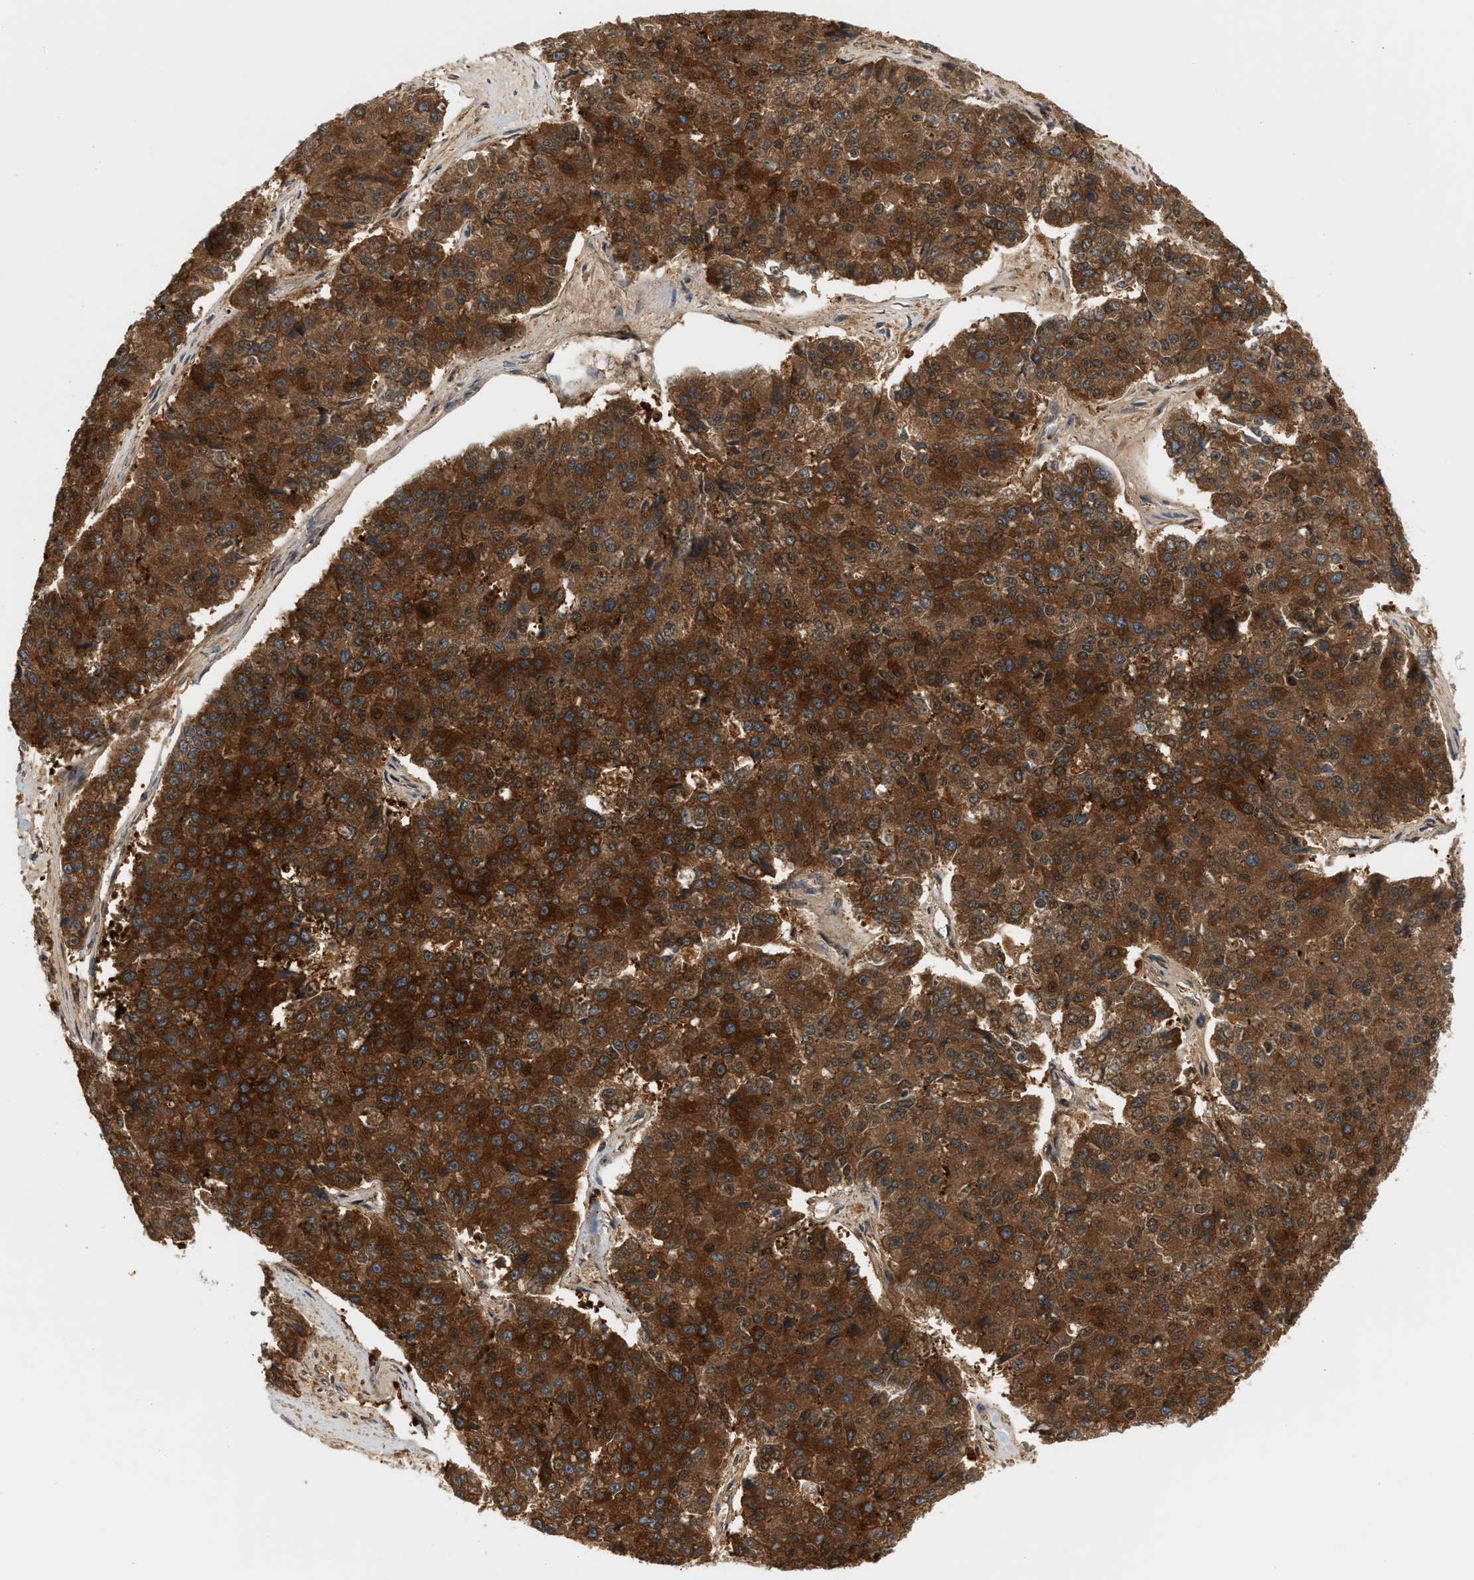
{"staining": {"intensity": "strong", "quantity": ">75%", "location": "cytoplasmic/membranous"}, "tissue": "pancreatic cancer", "cell_type": "Tumor cells", "image_type": "cancer", "snomed": [{"axis": "morphology", "description": "Adenocarcinoma, NOS"}, {"axis": "topography", "description": "Pancreas"}], "caption": "IHC staining of pancreatic cancer (adenocarcinoma), which shows high levels of strong cytoplasmic/membranous expression in about >75% of tumor cells indicating strong cytoplasmic/membranous protein positivity. The staining was performed using DAB (3,3'-diaminobenzidine) (brown) for protein detection and nuclei were counterstained in hematoxylin (blue).", "gene": "MAP2K5", "patient": {"sex": "male", "age": 50}}